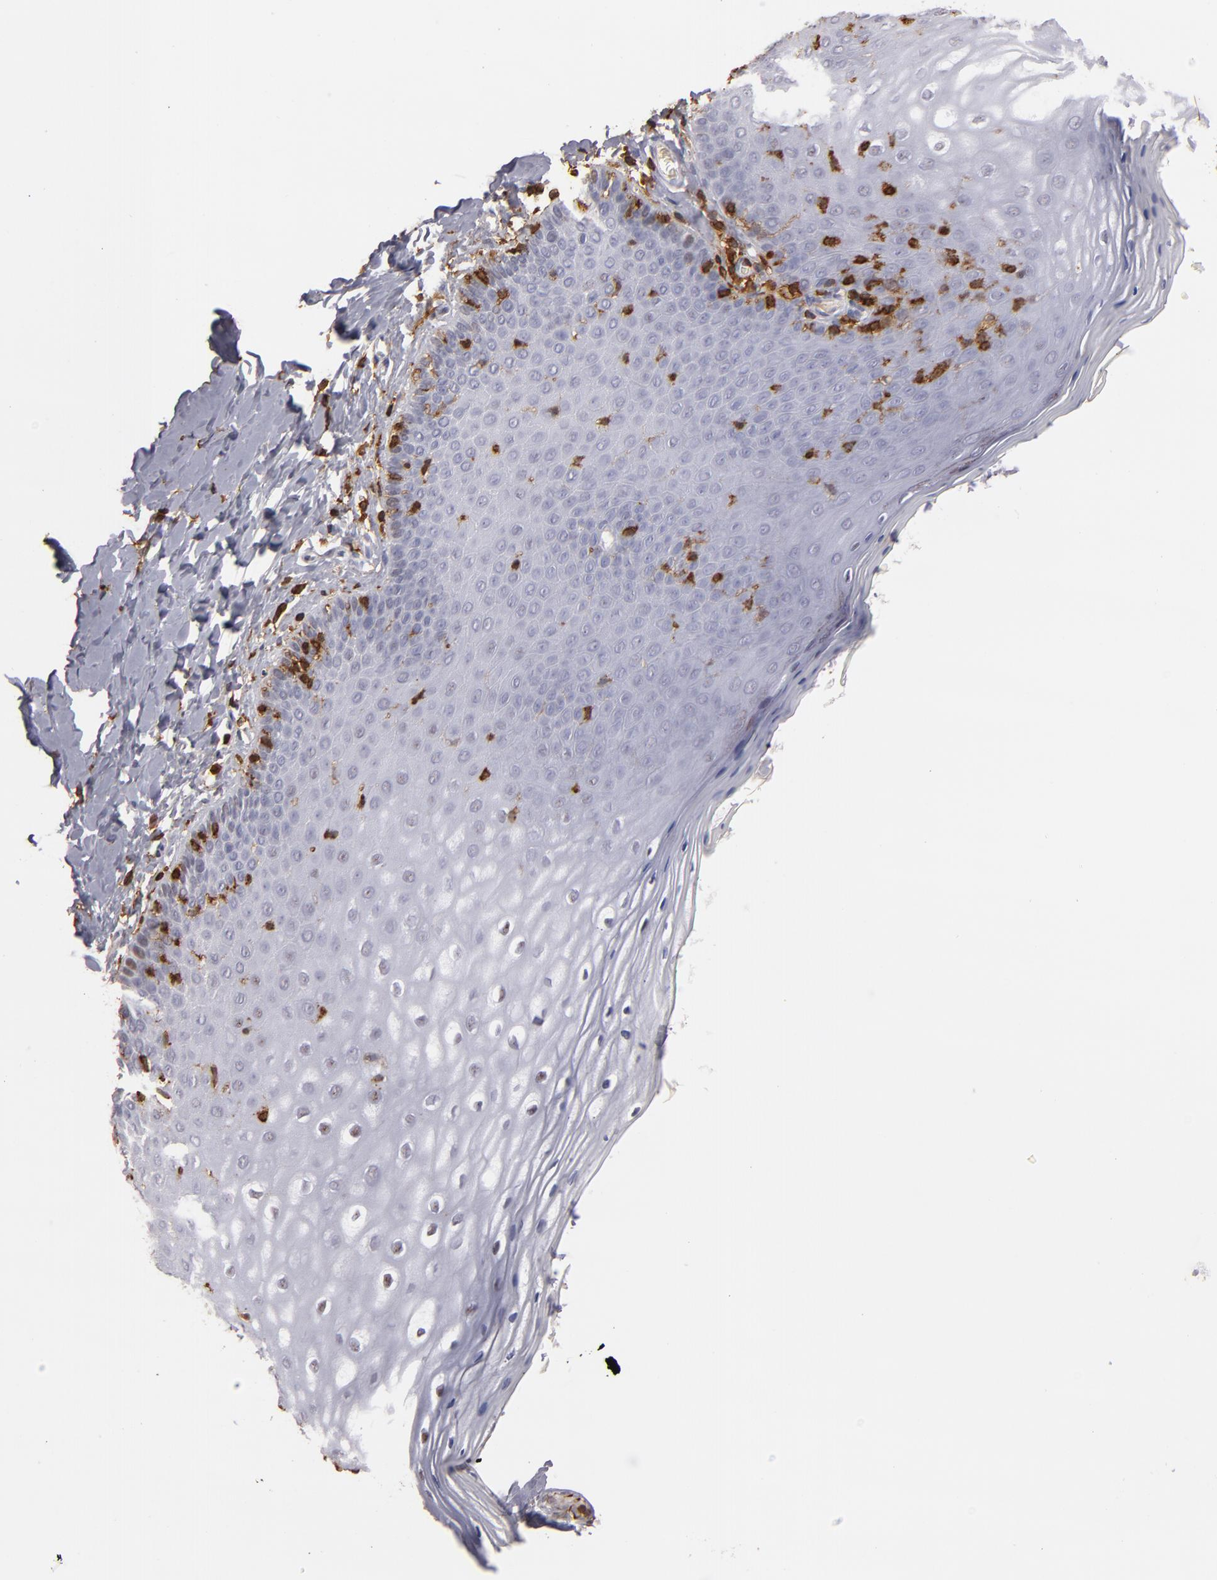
{"staining": {"intensity": "weak", "quantity": "<25%", "location": "nuclear"}, "tissue": "vagina", "cell_type": "Squamous epithelial cells", "image_type": "normal", "snomed": [{"axis": "morphology", "description": "Normal tissue, NOS"}, {"axis": "topography", "description": "Vagina"}], "caption": "The IHC micrograph has no significant positivity in squamous epithelial cells of vagina.", "gene": "WAS", "patient": {"sex": "female", "age": 55}}